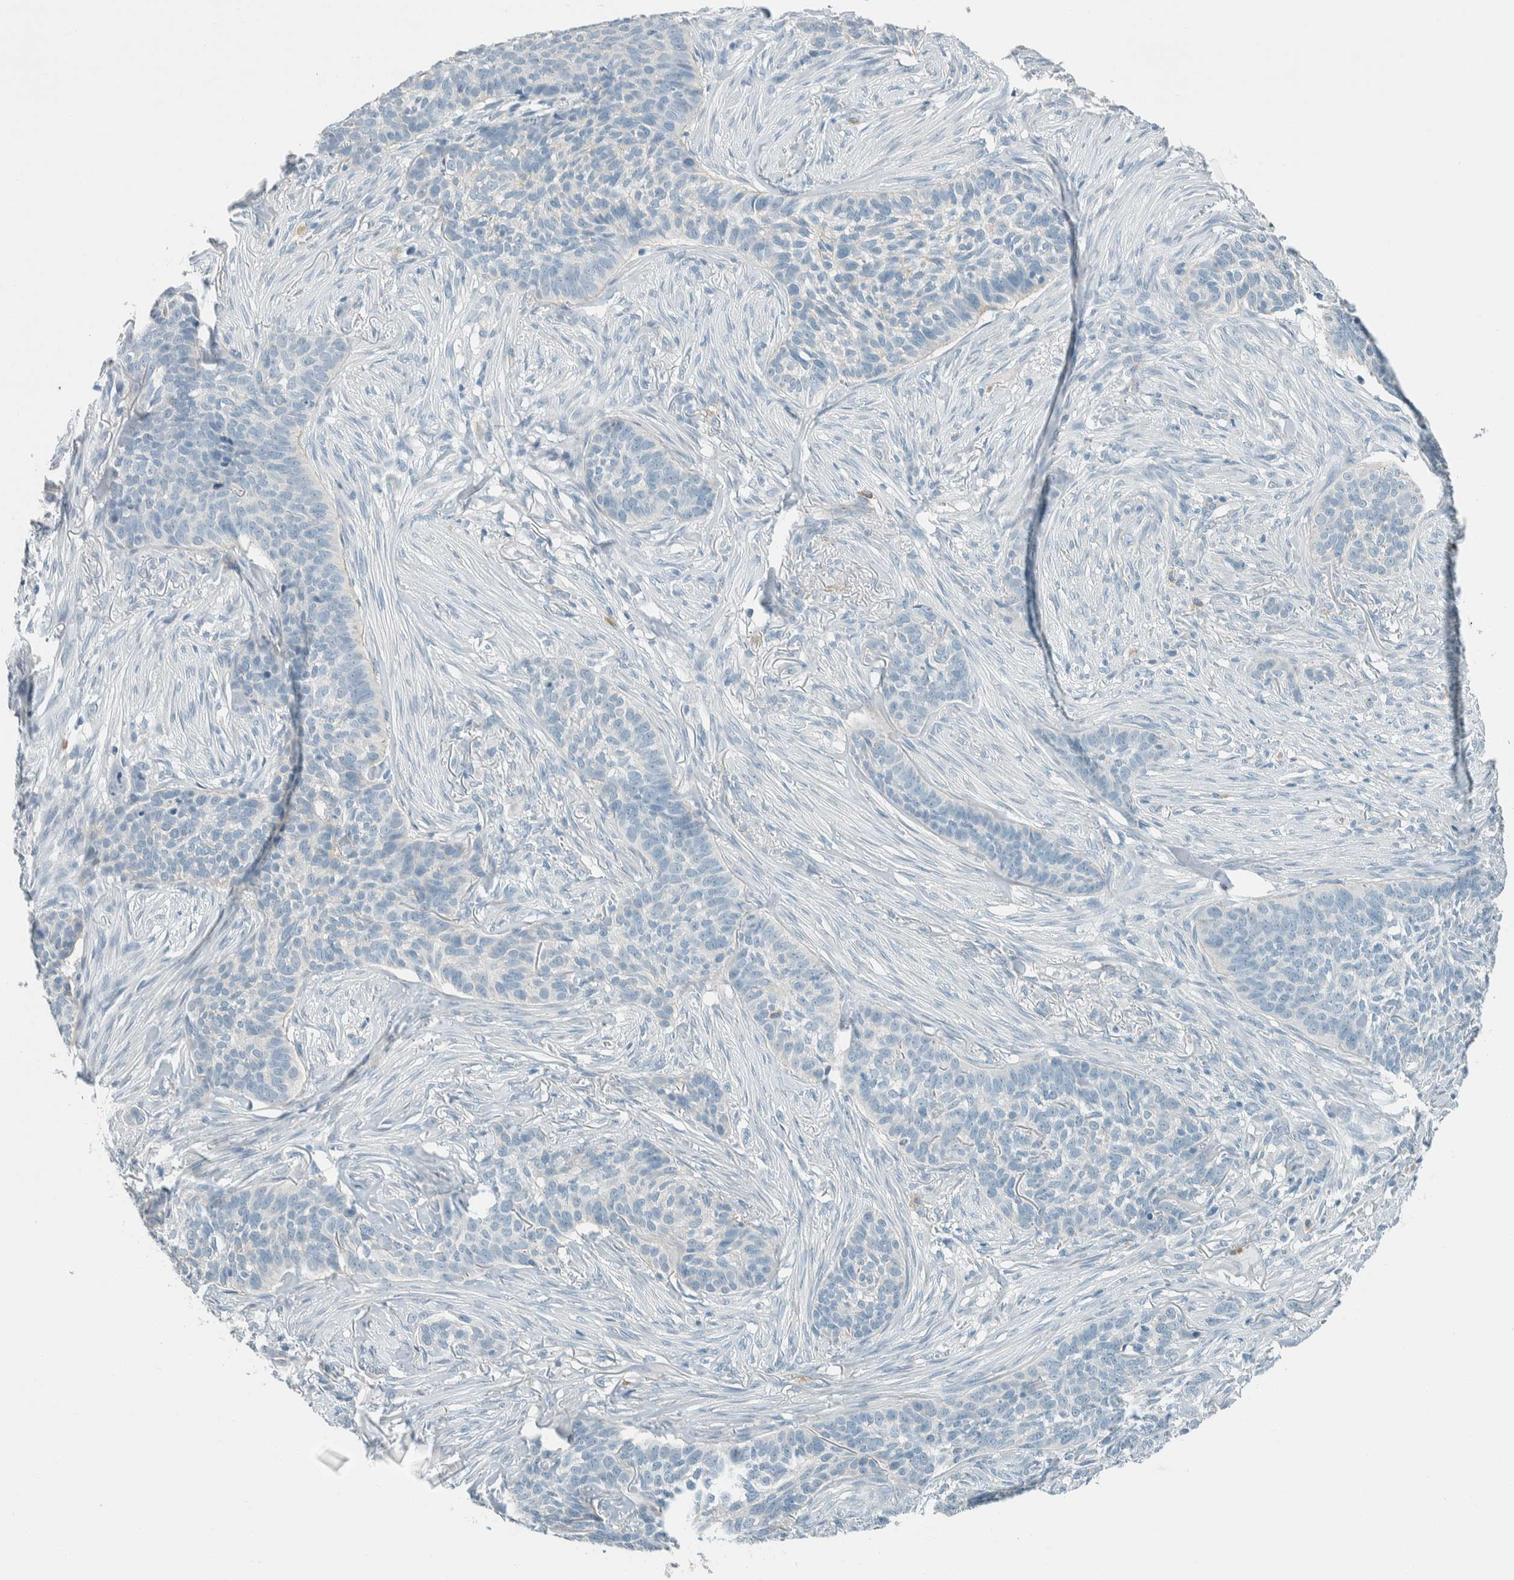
{"staining": {"intensity": "negative", "quantity": "none", "location": "none"}, "tissue": "skin cancer", "cell_type": "Tumor cells", "image_type": "cancer", "snomed": [{"axis": "morphology", "description": "Basal cell carcinoma"}, {"axis": "topography", "description": "Skin"}], "caption": "Tumor cells are negative for protein expression in human basal cell carcinoma (skin). Nuclei are stained in blue.", "gene": "SLFN12", "patient": {"sex": "male", "age": 85}}